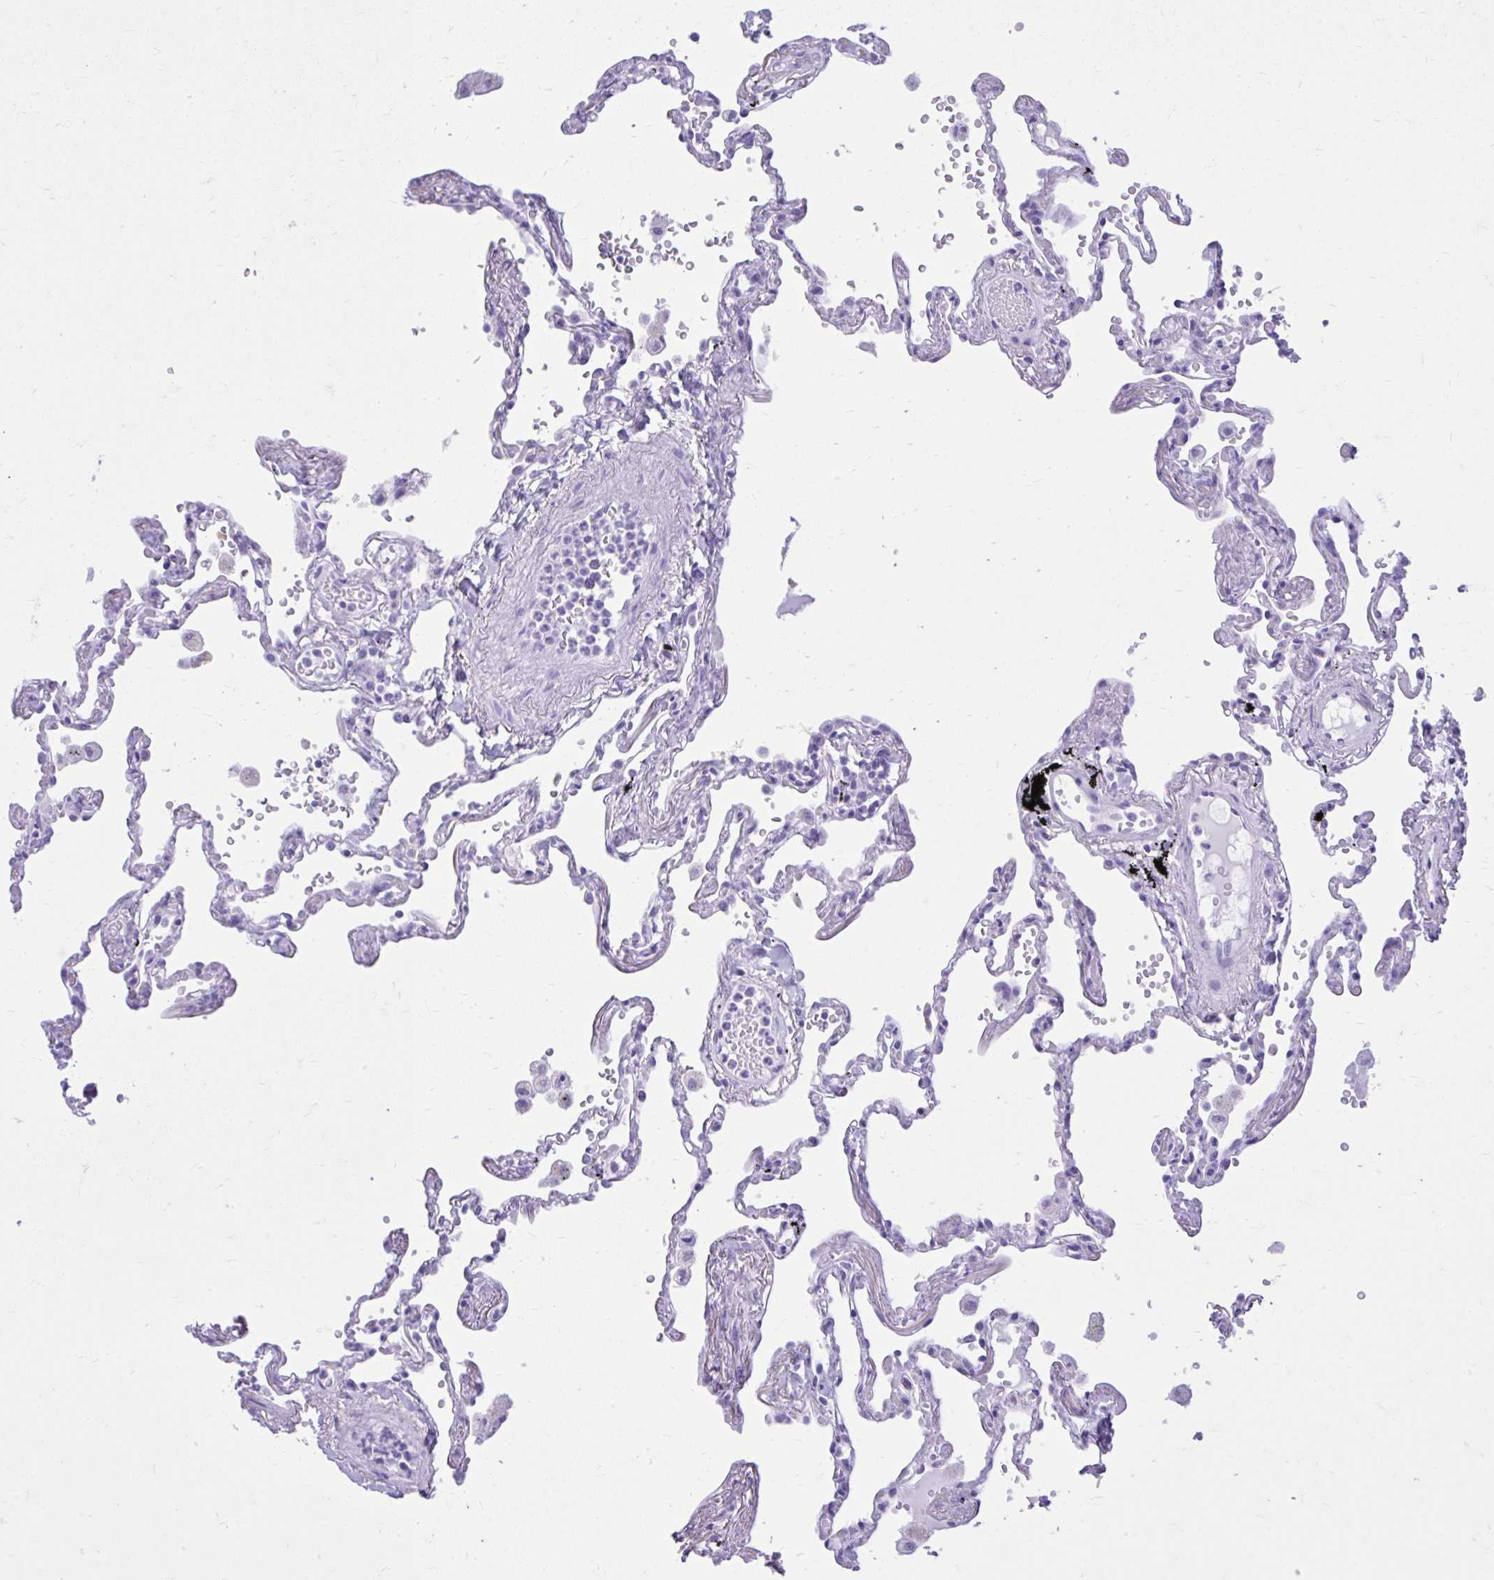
{"staining": {"intensity": "negative", "quantity": "none", "location": "none"}, "tissue": "lung", "cell_type": "Alveolar cells", "image_type": "normal", "snomed": [{"axis": "morphology", "description": "Normal tissue, NOS"}, {"axis": "topography", "description": "Lung"}], "caption": "This is an immunohistochemistry (IHC) image of benign lung. There is no staining in alveolar cells.", "gene": "RALYL", "patient": {"sex": "female", "age": 67}}